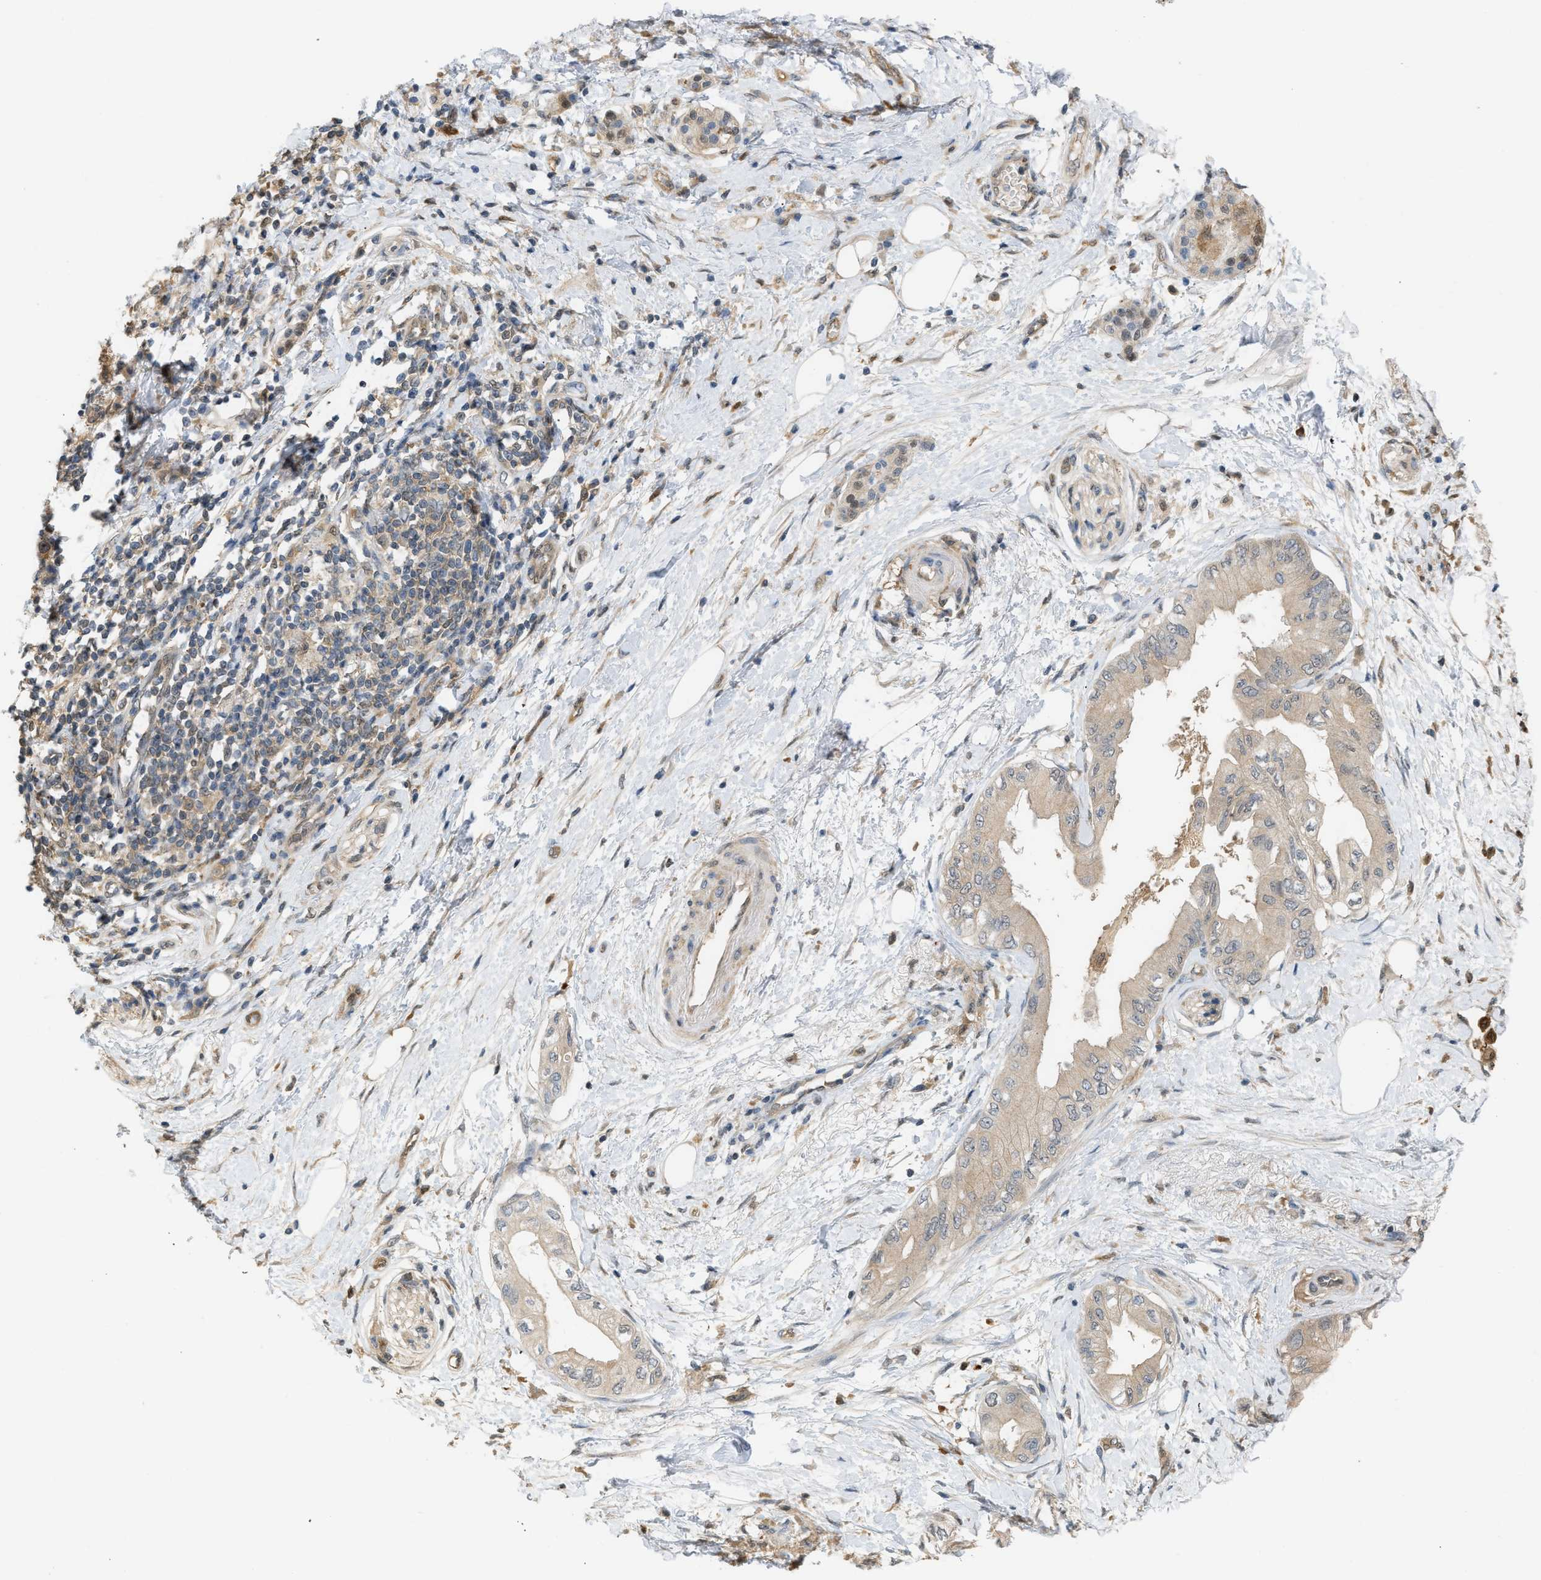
{"staining": {"intensity": "weak", "quantity": ">75%", "location": "cytoplasmic/membranous"}, "tissue": "pancreatic cancer", "cell_type": "Tumor cells", "image_type": "cancer", "snomed": [{"axis": "morphology", "description": "Normal tissue, NOS"}, {"axis": "morphology", "description": "Adenocarcinoma, NOS"}, {"axis": "topography", "description": "Pancreas"}, {"axis": "topography", "description": "Duodenum"}], "caption": "Approximately >75% of tumor cells in pancreatic cancer display weak cytoplasmic/membranous protein positivity as visualized by brown immunohistochemical staining.", "gene": "ENO1", "patient": {"sex": "female", "age": 60}}